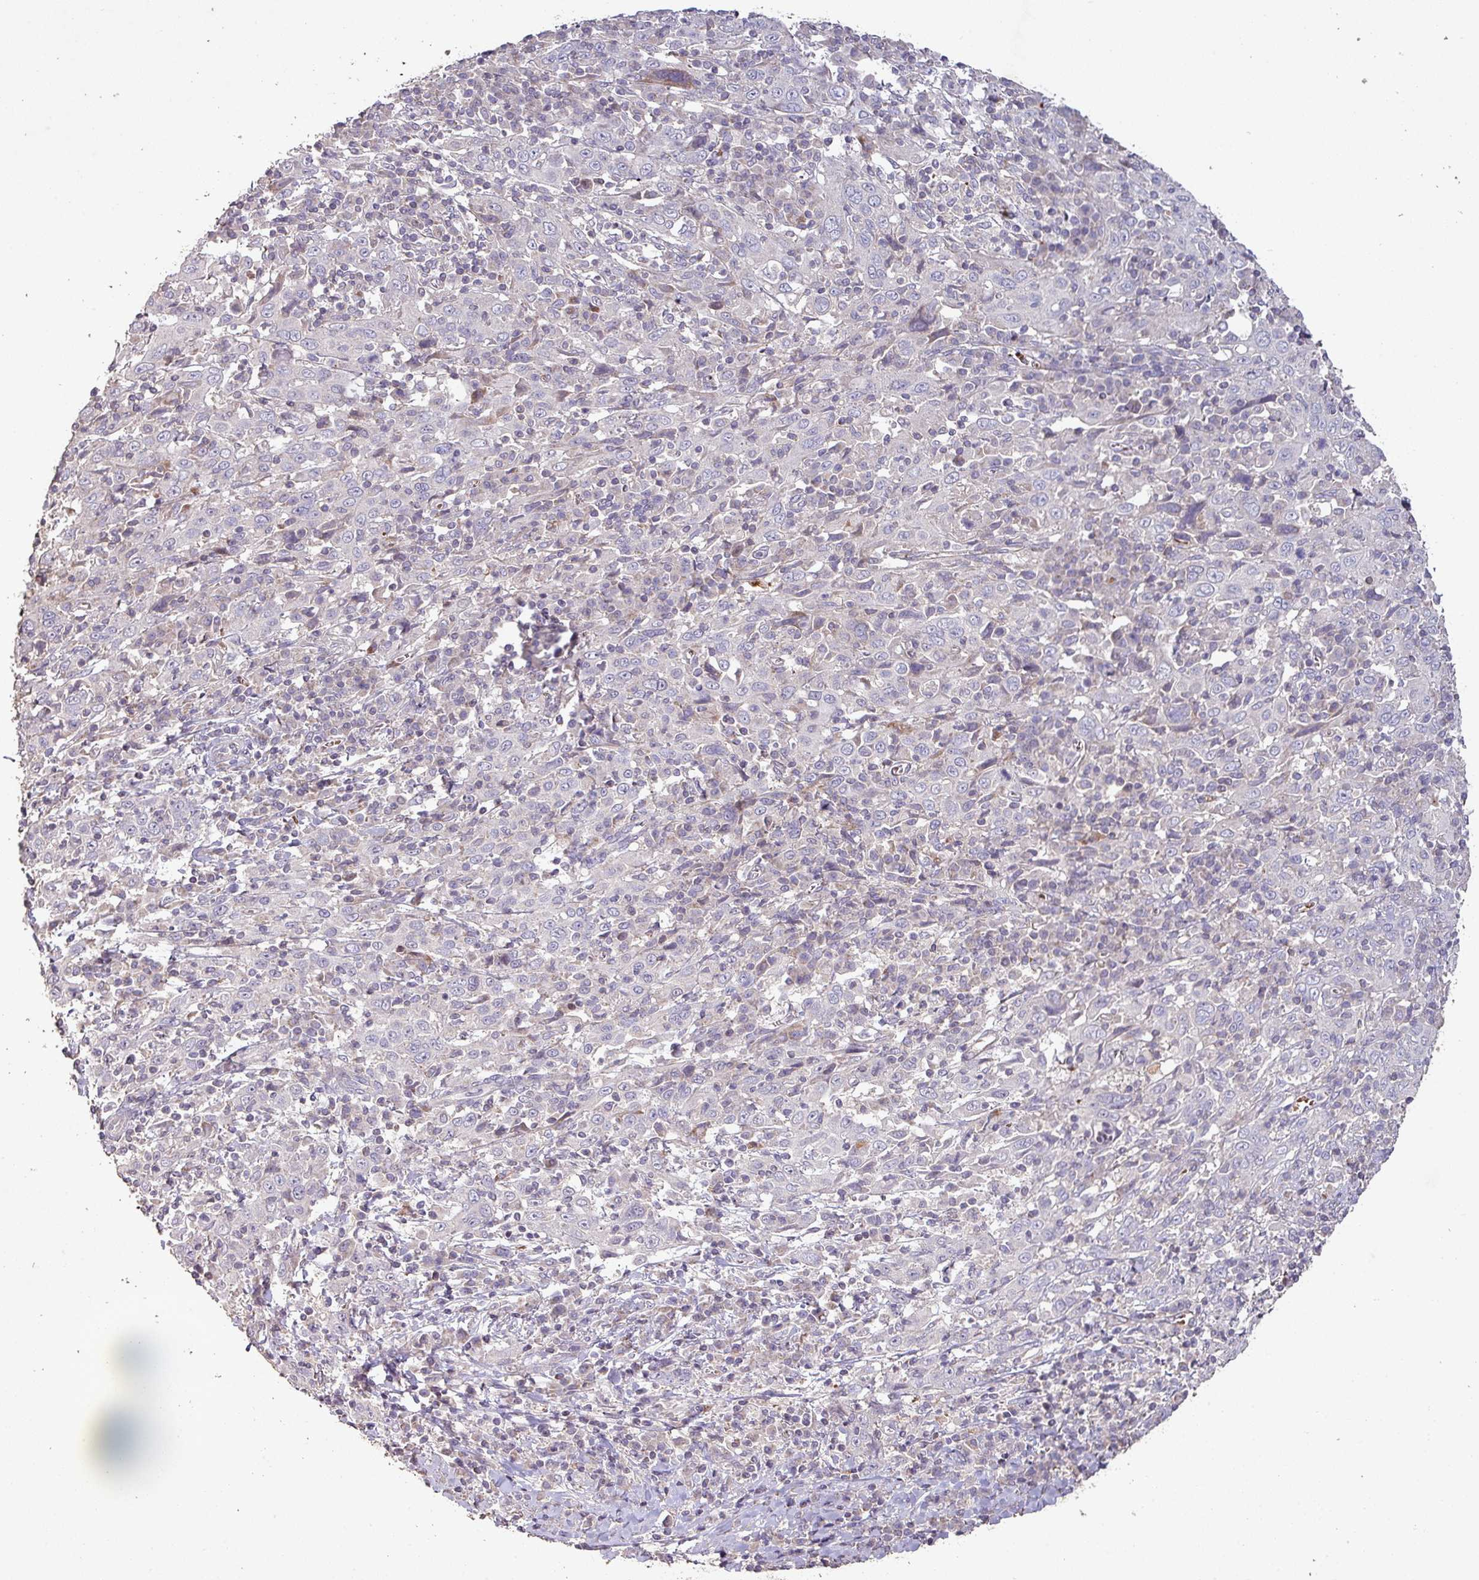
{"staining": {"intensity": "negative", "quantity": "none", "location": "none"}, "tissue": "cervical cancer", "cell_type": "Tumor cells", "image_type": "cancer", "snomed": [{"axis": "morphology", "description": "Squamous cell carcinoma, NOS"}, {"axis": "topography", "description": "Cervix"}], "caption": "Tumor cells are negative for brown protein staining in squamous cell carcinoma (cervical).", "gene": "RPL23A", "patient": {"sex": "female", "age": 46}}